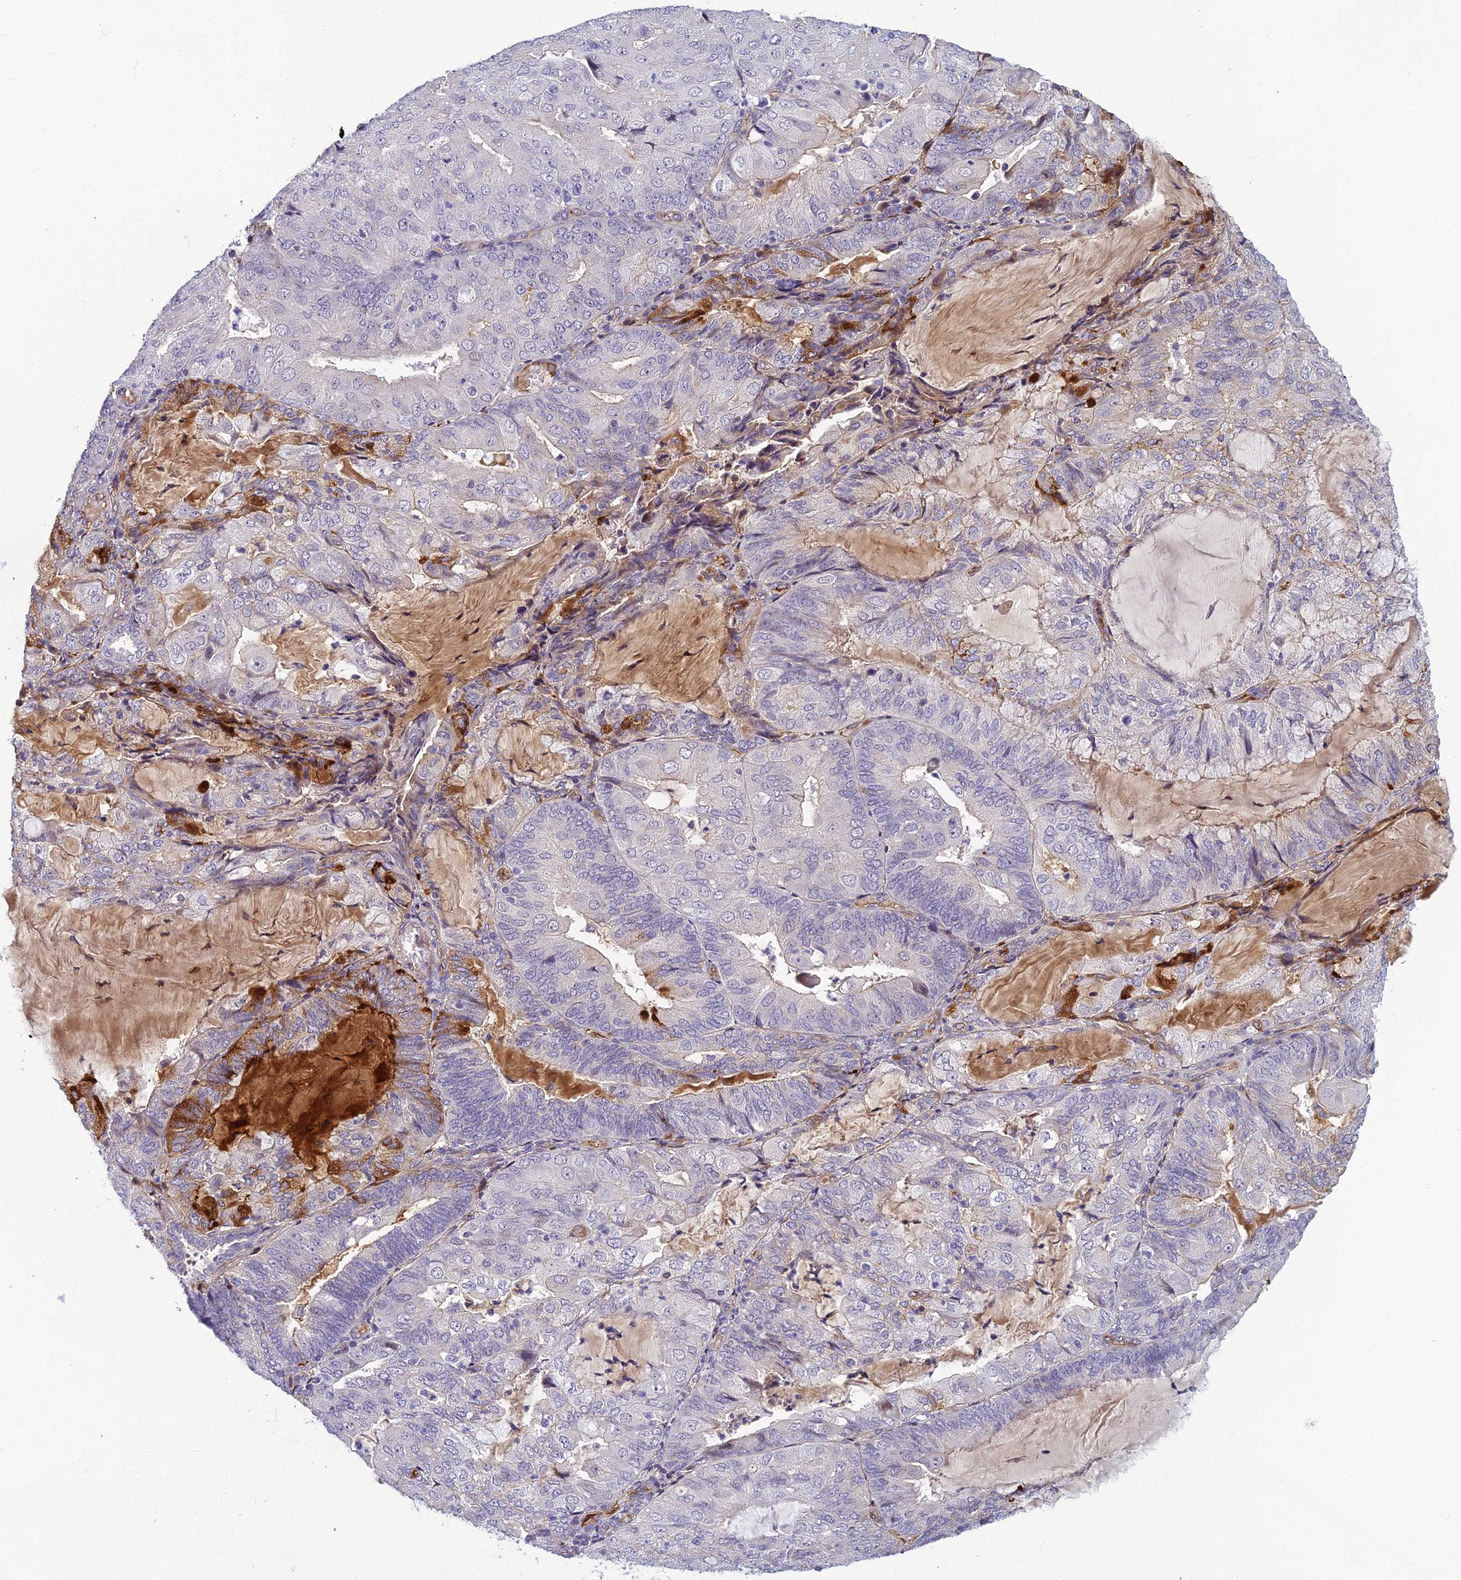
{"staining": {"intensity": "negative", "quantity": "none", "location": "none"}, "tissue": "endometrial cancer", "cell_type": "Tumor cells", "image_type": "cancer", "snomed": [{"axis": "morphology", "description": "Adenocarcinoma, NOS"}, {"axis": "topography", "description": "Endometrium"}], "caption": "This image is of endometrial adenocarcinoma stained with immunohistochemistry (IHC) to label a protein in brown with the nuclei are counter-stained blue. There is no staining in tumor cells. The staining was performed using DAB (3,3'-diaminobenzidine) to visualize the protein expression in brown, while the nuclei were stained in blue with hematoxylin (Magnification: 20x).", "gene": "CLEC11A", "patient": {"sex": "female", "age": 81}}